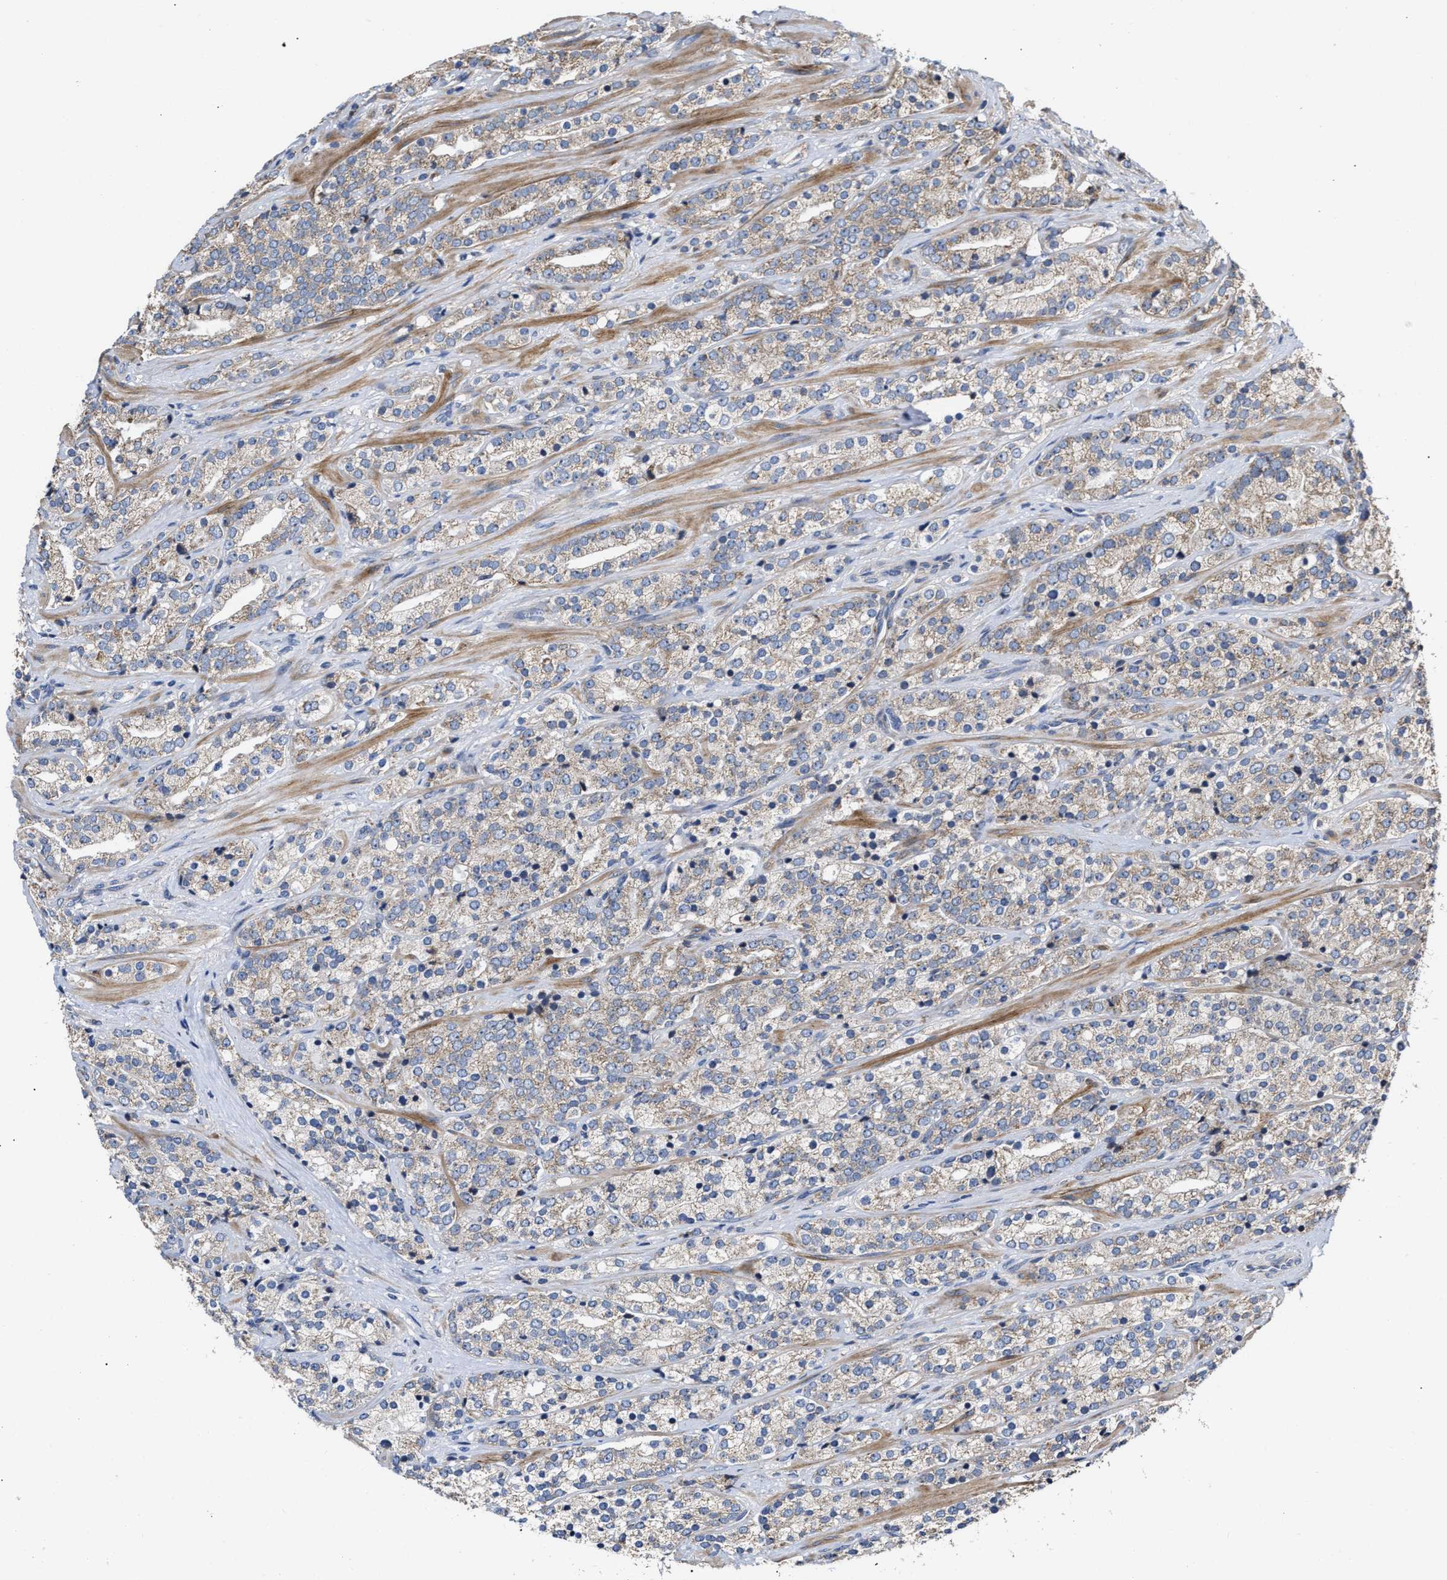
{"staining": {"intensity": "weak", "quantity": ">75%", "location": "cytoplasmic/membranous"}, "tissue": "prostate cancer", "cell_type": "Tumor cells", "image_type": "cancer", "snomed": [{"axis": "morphology", "description": "Adenocarcinoma, High grade"}, {"axis": "topography", "description": "Prostate"}], "caption": "Immunohistochemical staining of prostate cancer (adenocarcinoma (high-grade)) displays low levels of weak cytoplasmic/membranous protein positivity in about >75% of tumor cells.", "gene": "MALSU1", "patient": {"sex": "male", "age": 71}}